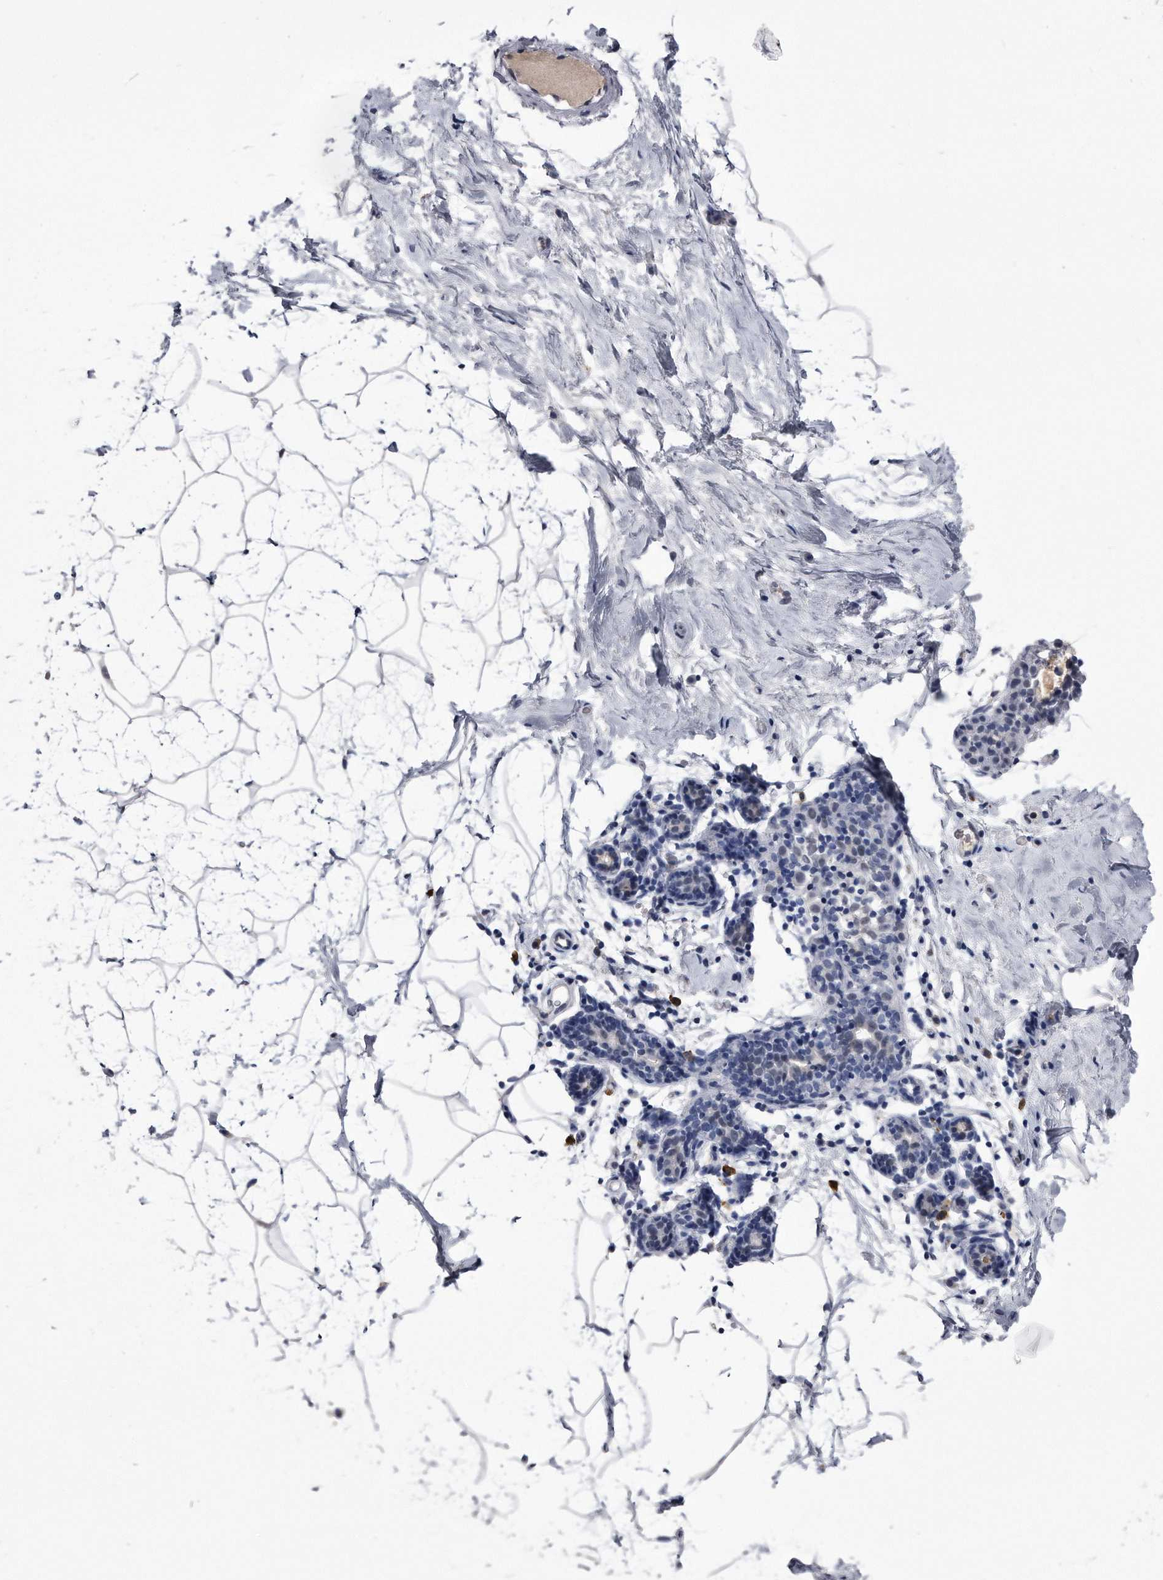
{"staining": {"intensity": "negative", "quantity": "none", "location": "none"}, "tissue": "breast", "cell_type": "Adipocytes", "image_type": "normal", "snomed": [{"axis": "morphology", "description": "Normal tissue, NOS"}, {"axis": "morphology", "description": "Lobular carcinoma"}, {"axis": "topography", "description": "Breast"}], "caption": "Human breast stained for a protein using IHC demonstrates no positivity in adipocytes.", "gene": "KCTD8", "patient": {"sex": "female", "age": 62}}